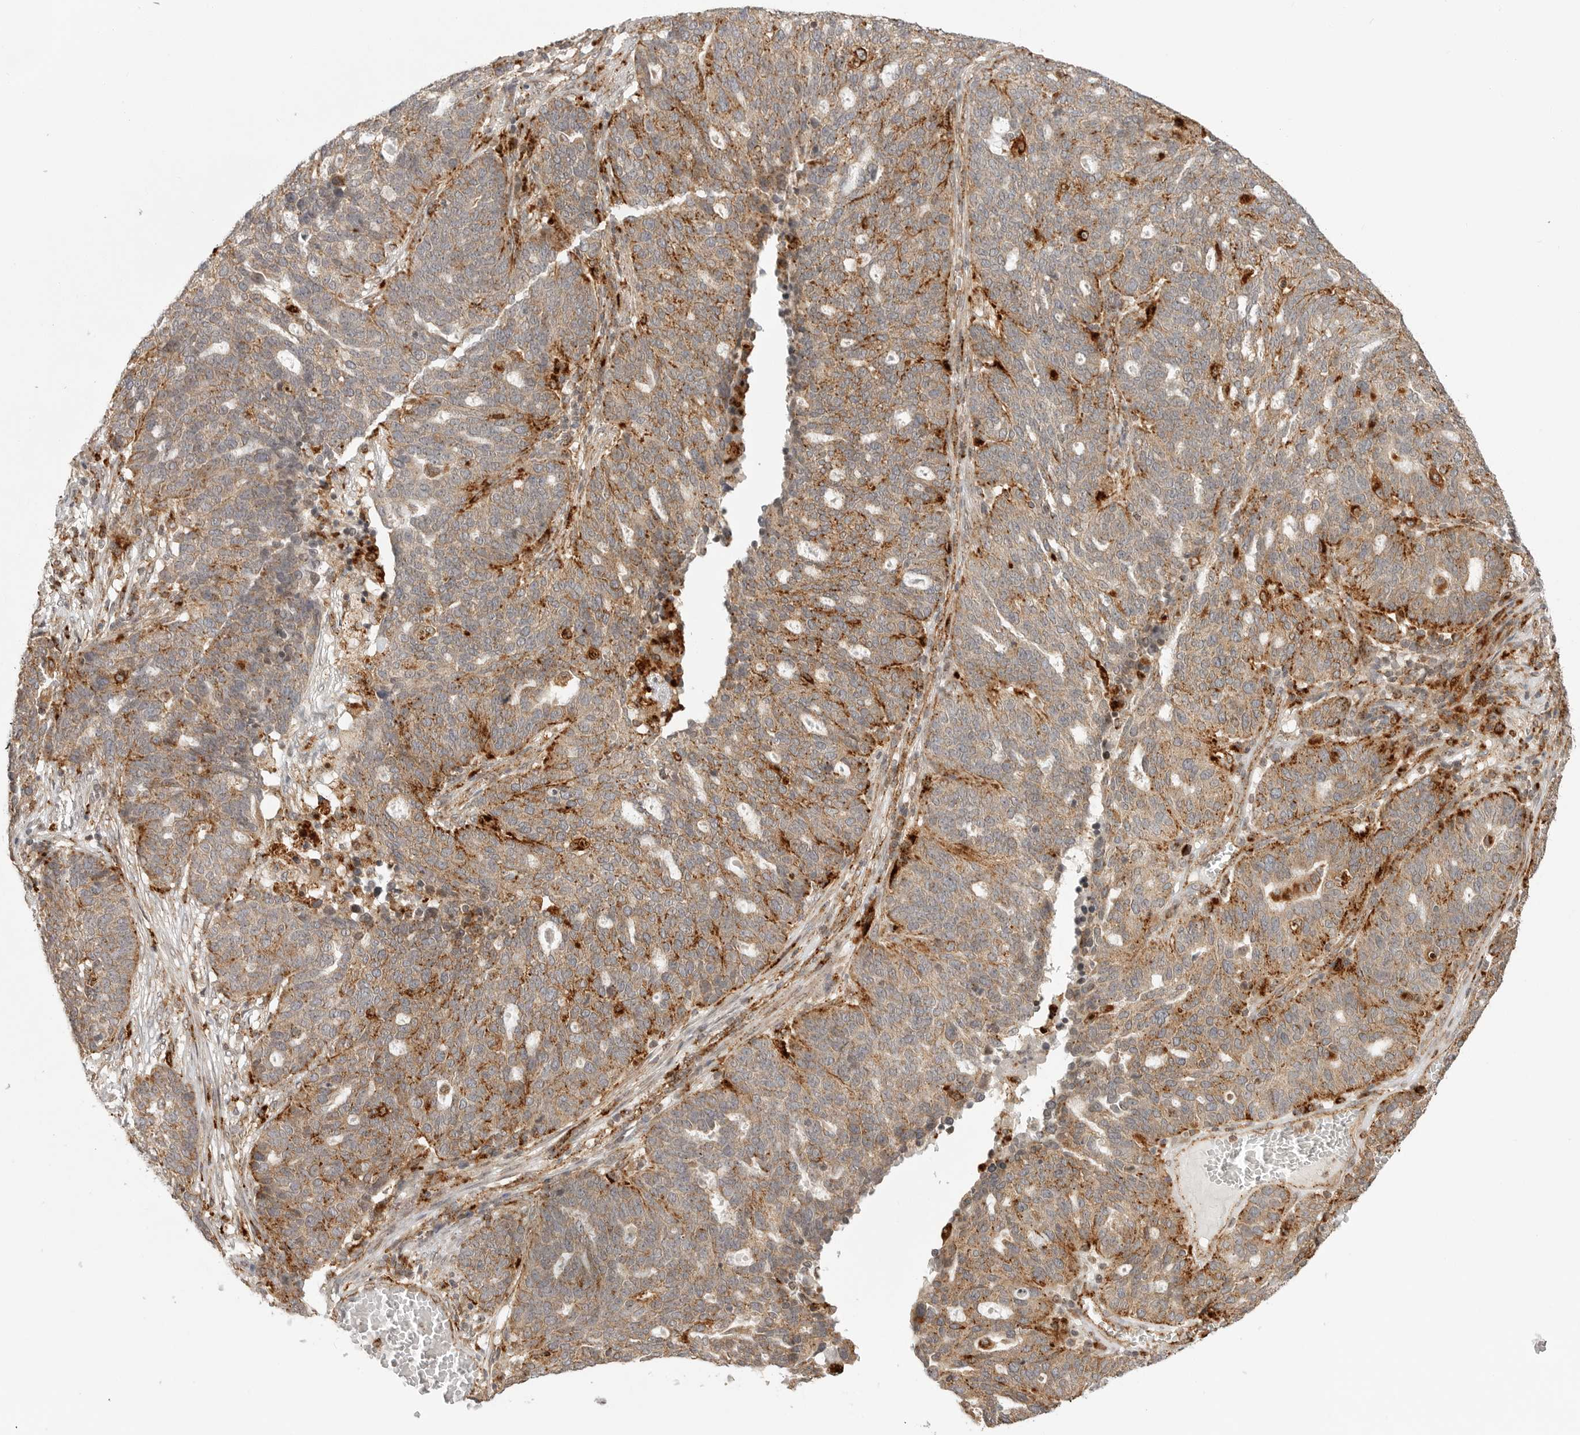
{"staining": {"intensity": "moderate", "quantity": ">75%", "location": "cytoplasmic/membranous"}, "tissue": "ovarian cancer", "cell_type": "Tumor cells", "image_type": "cancer", "snomed": [{"axis": "morphology", "description": "Cystadenocarcinoma, serous, NOS"}, {"axis": "topography", "description": "Ovary"}], "caption": "Immunohistochemistry (IHC) photomicrograph of ovarian serous cystadenocarcinoma stained for a protein (brown), which demonstrates medium levels of moderate cytoplasmic/membranous expression in approximately >75% of tumor cells.", "gene": "IDUA", "patient": {"sex": "female", "age": 59}}